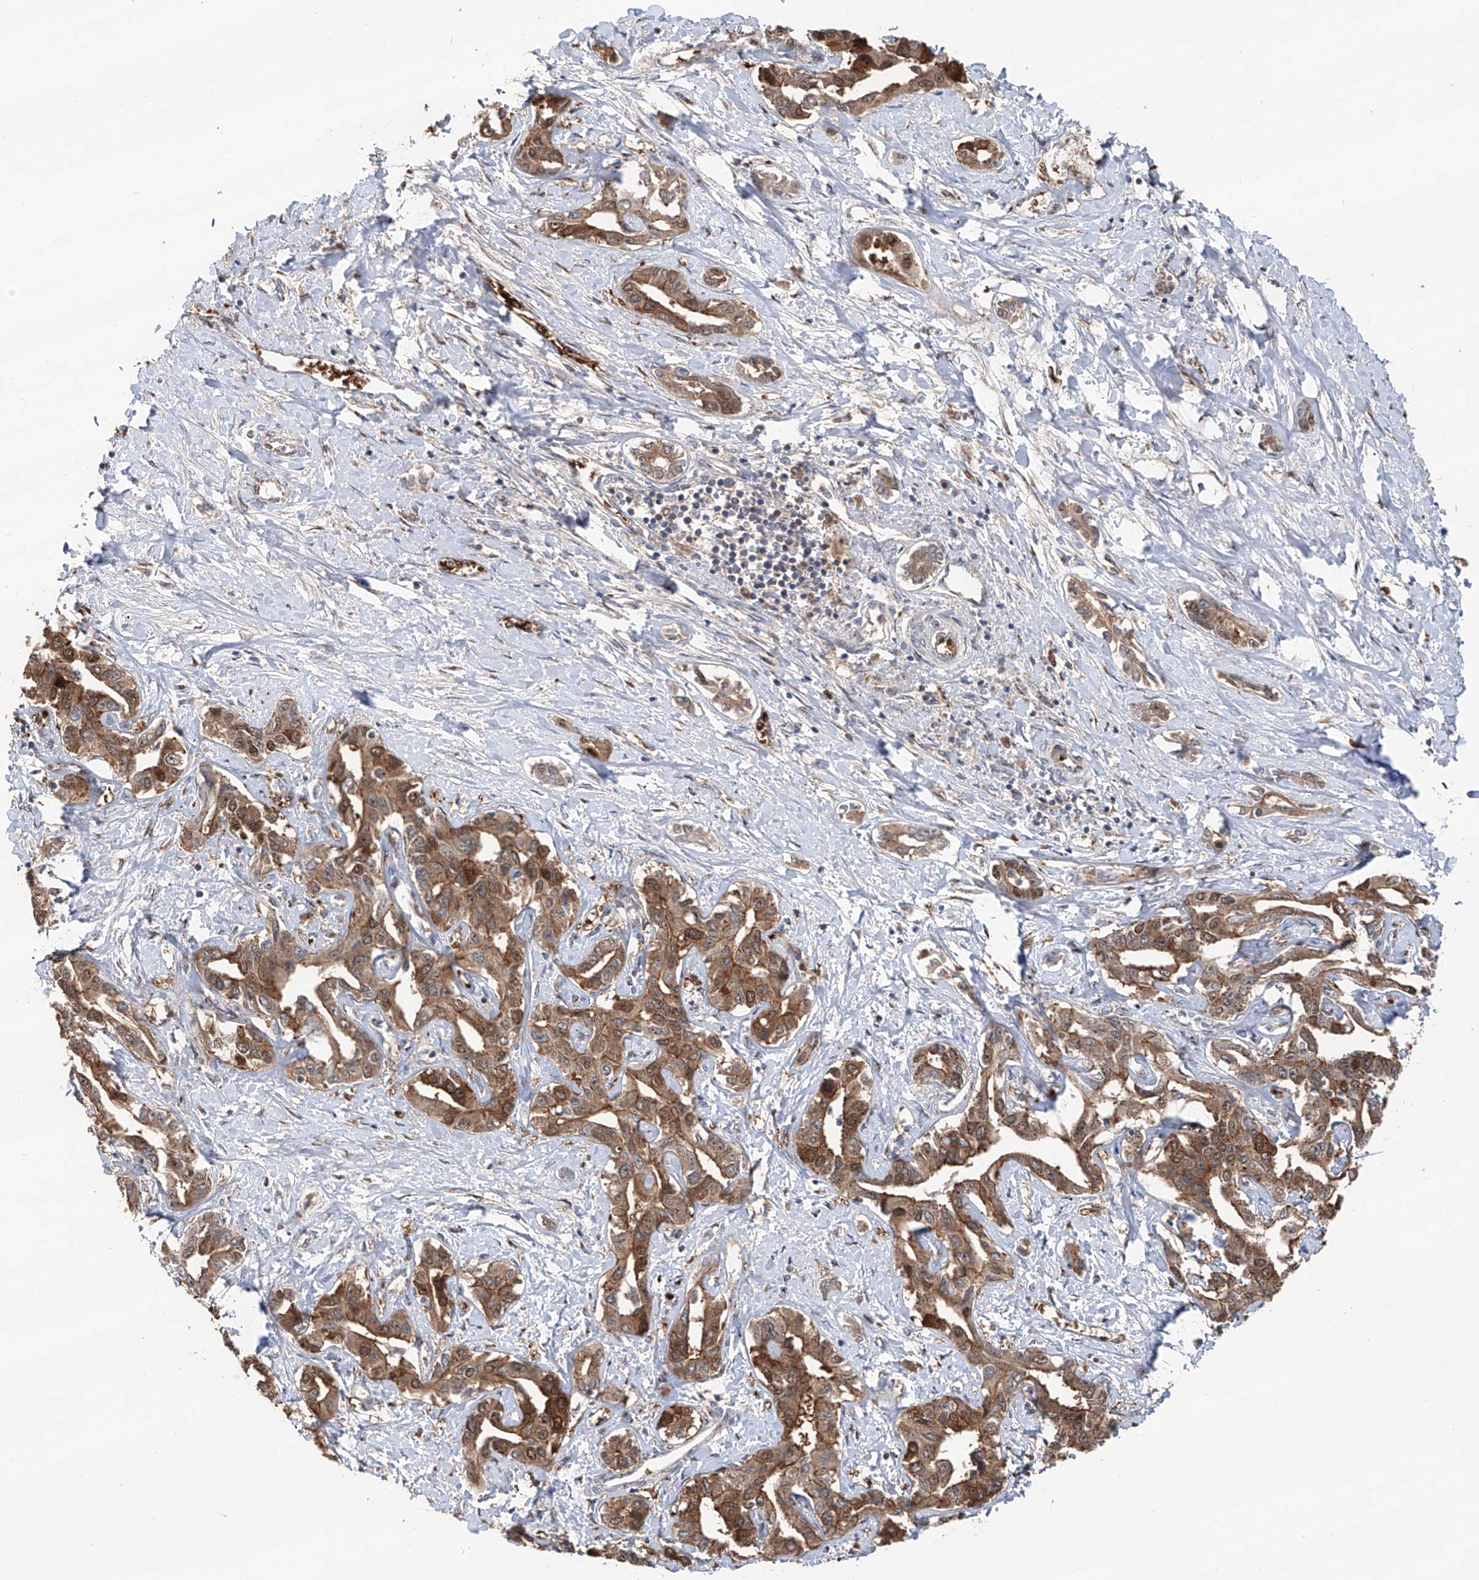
{"staining": {"intensity": "moderate", "quantity": ">75%", "location": "cytoplasmic/membranous"}, "tissue": "liver cancer", "cell_type": "Tumor cells", "image_type": "cancer", "snomed": [{"axis": "morphology", "description": "Cholangiocarcinoma"}, {"axis": "topography", "description": "Liver"}], "caption": "The image displays a brown stain indicating the presence of a protein in the cytoplasmic/membranous of tumor cells in liver cancer (cholangiocarcinoma).", "gene": "EDN1", "patient": {"sex": "male", "age": 59}}